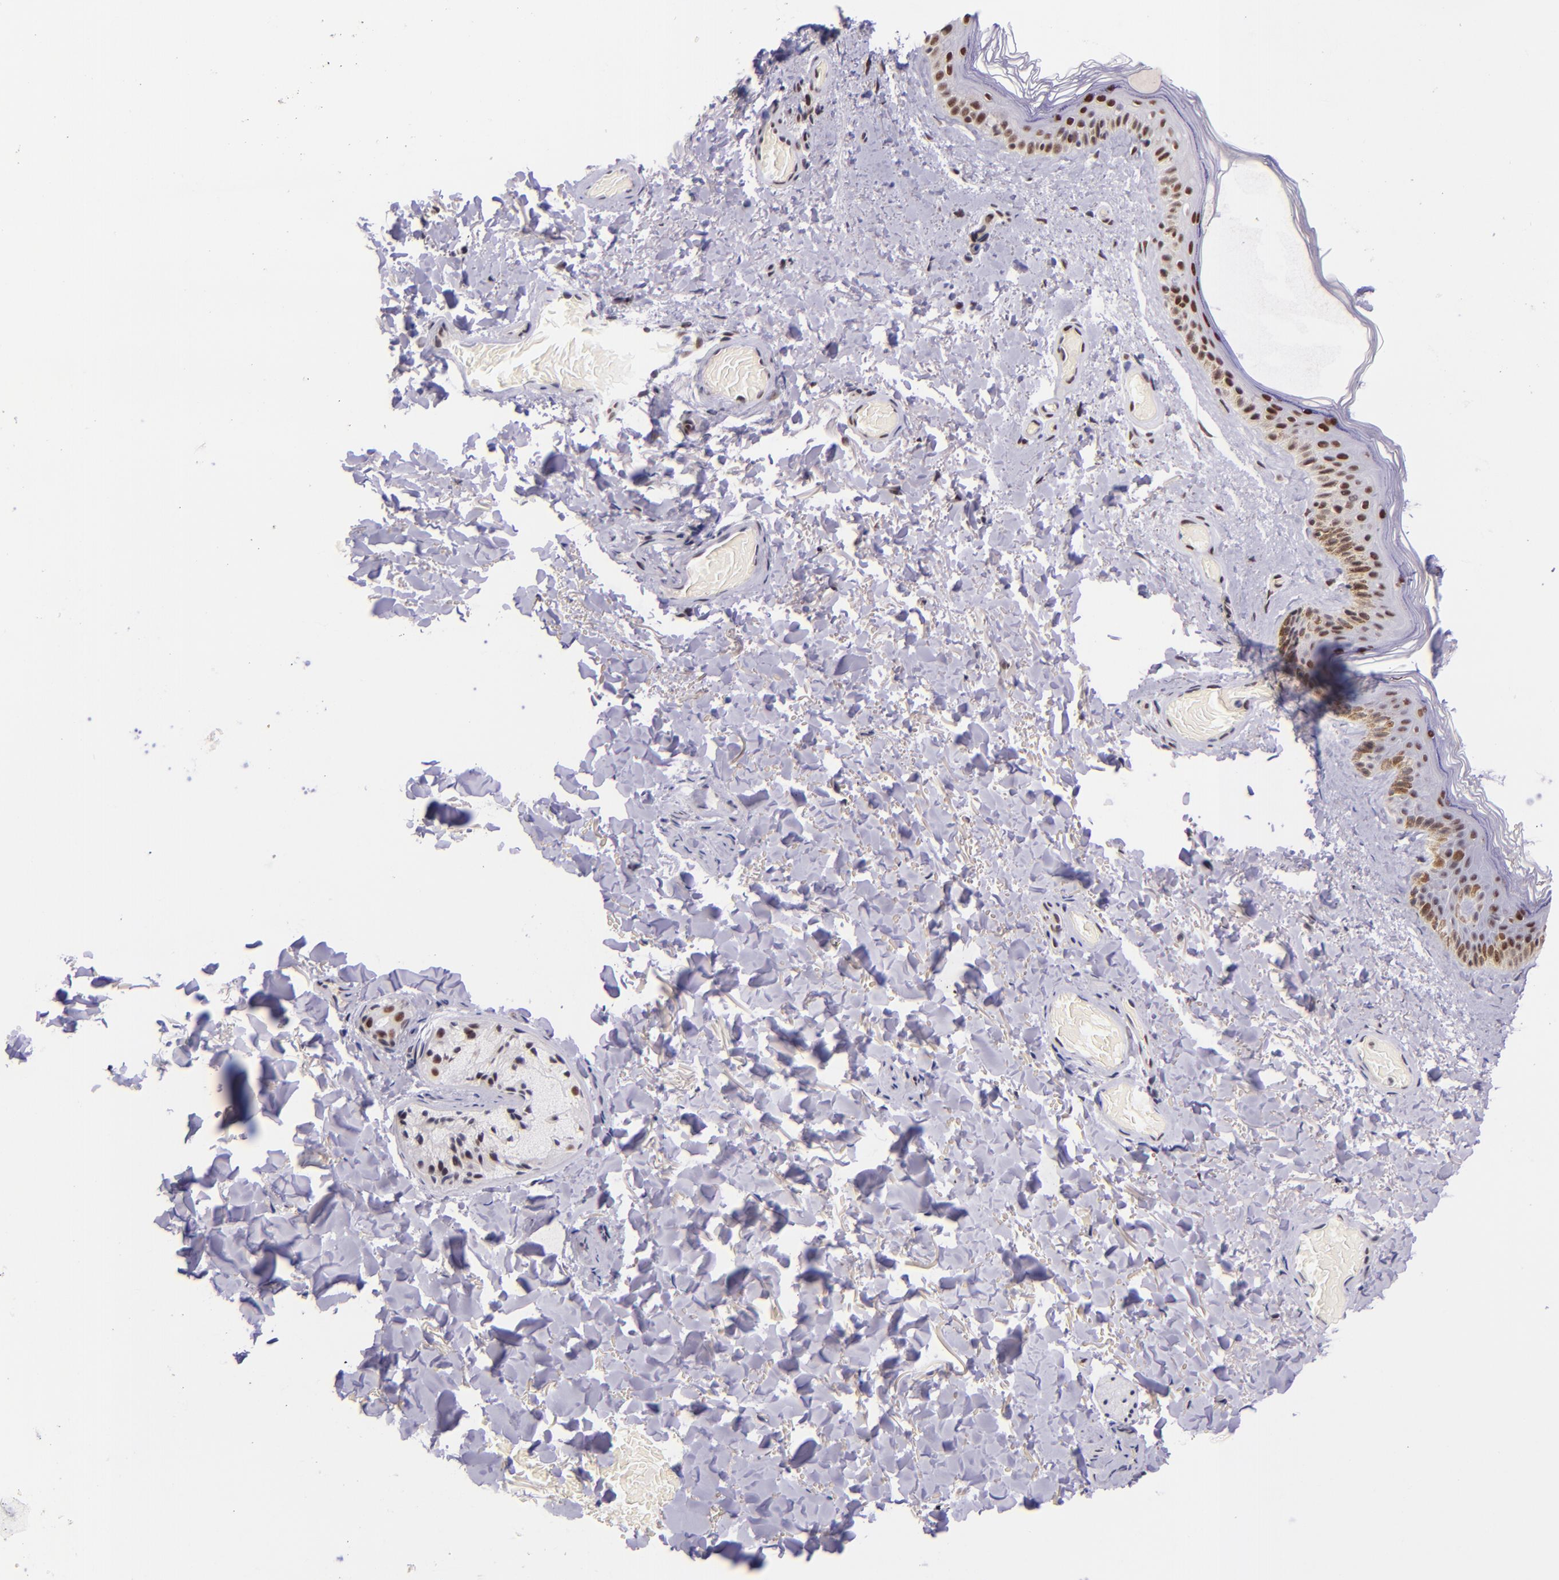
{"staining": {"intensity": "strong", "quantity": ">75%", "location": "nuclear"}, "tissue": "skin", "cell_type": "Fibroblasts", "image_type": "normal", "snomed": [{"axis": "morphology", "description": "Normal tissue, NOS"}, {"axis": "topography", "description": "Skin"}], "caption": "Fibroblasts show high levels of strong nuclear expression in about >75% of cells in unremarkable skin. The staining is performed using DAB (3,3'-diaminobenzidine) brown chromogen to label protein expression. The nuclei are counter-stained blue using hematoxylin.", "gene": "GPKOW", "patient": {"sex": "male", "age": 63}}